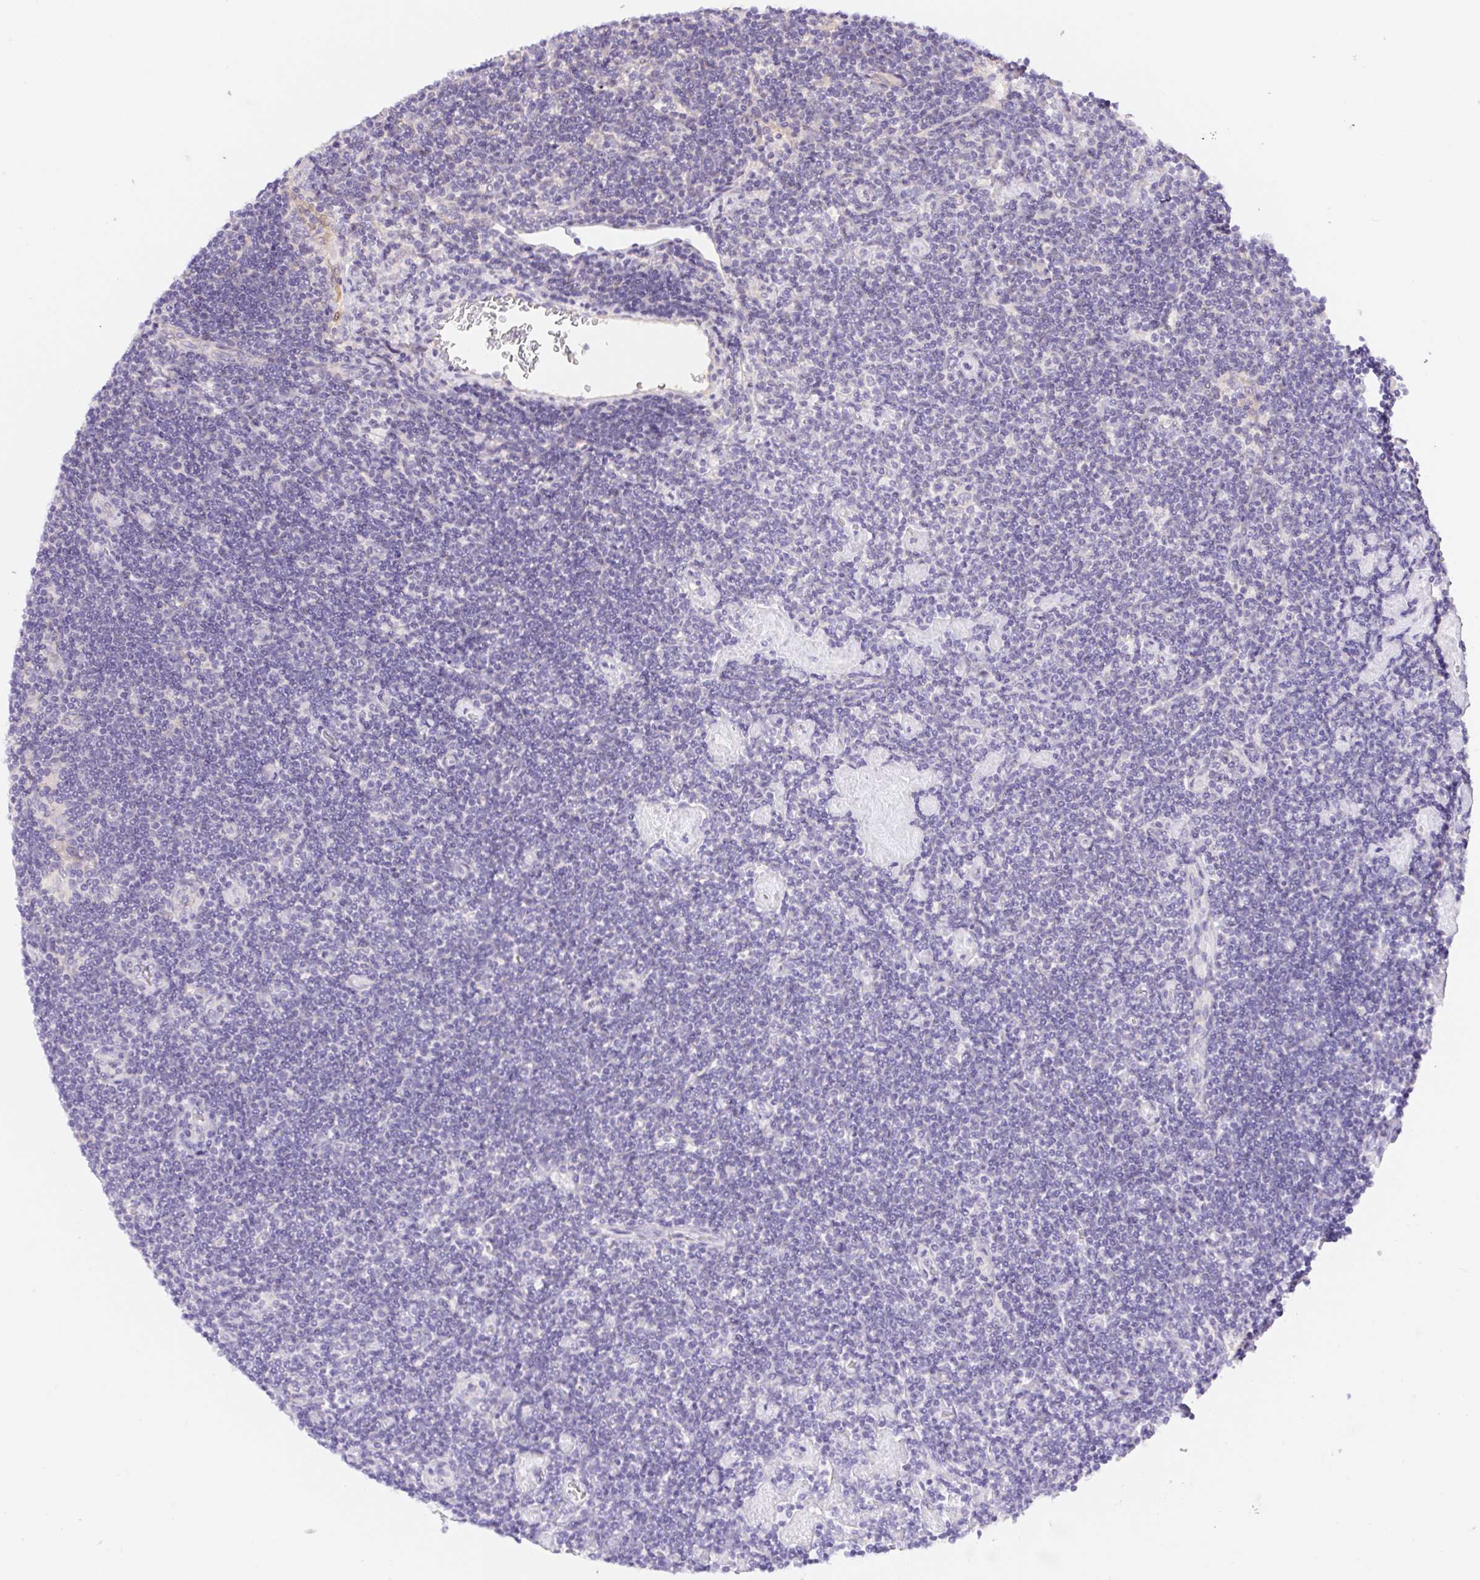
{"staining": {"intensity": "negative", "quantity": "none", "location": "none"}, "tissue": "lymphoma", "cell_type": "Tumor cells", "image_type": "cancer", "snomed": [{"axis": "morphology", "description": "Hodgkin's disease, NOS"}, {"axis": "topography", "description": "Lymph node"}], "caption": "IHC of Hodgkin's disease reveals no expression in tumor cells. The staining is performed using DAB (3,3'-diaminobenzidine) brown chromogen with nuclei counter-stained in using hematoxylin.", "gene": "DYNC2LI1", "patient": {"sex": "male", "age": 40}}